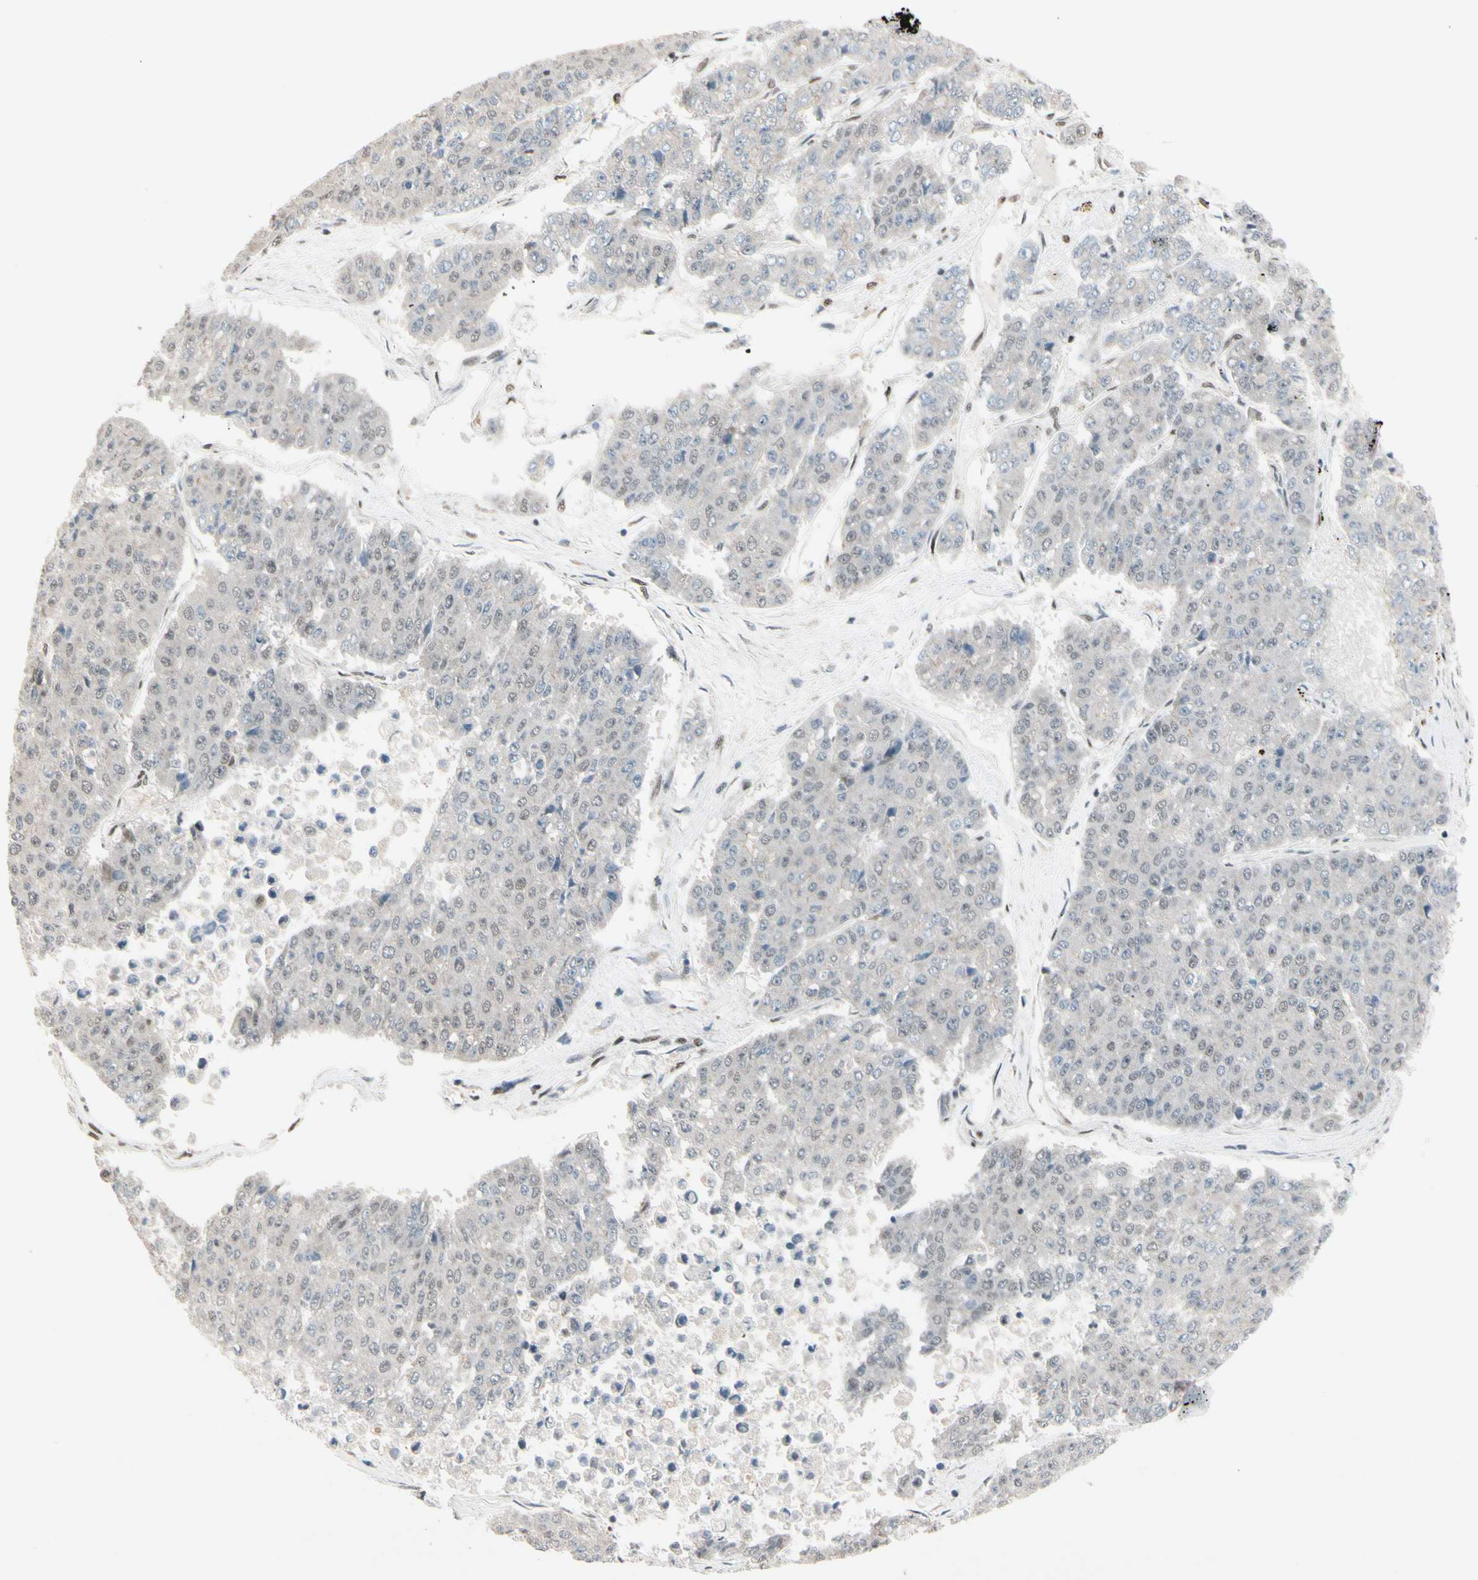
{"staining": {"intensity": "weak", "quantity": "25%-75%", "location": "nuclear"}, "tissue": "pancreatic cancer", "cell_type": "Tumor cells", "image_type": "cancer", "snomed": [{"axis": "morphology", "description": "Adenocarcinoma, NOS"}, {"axis": "topography", "description": "Pancreas"}], "caption": "Adenocarcinoma (pancreatic) stained with a protein marker shows weak staining in tumor cells.", "gene": "CHAMP1", "patient": {"sex": "male", "age": 50}}